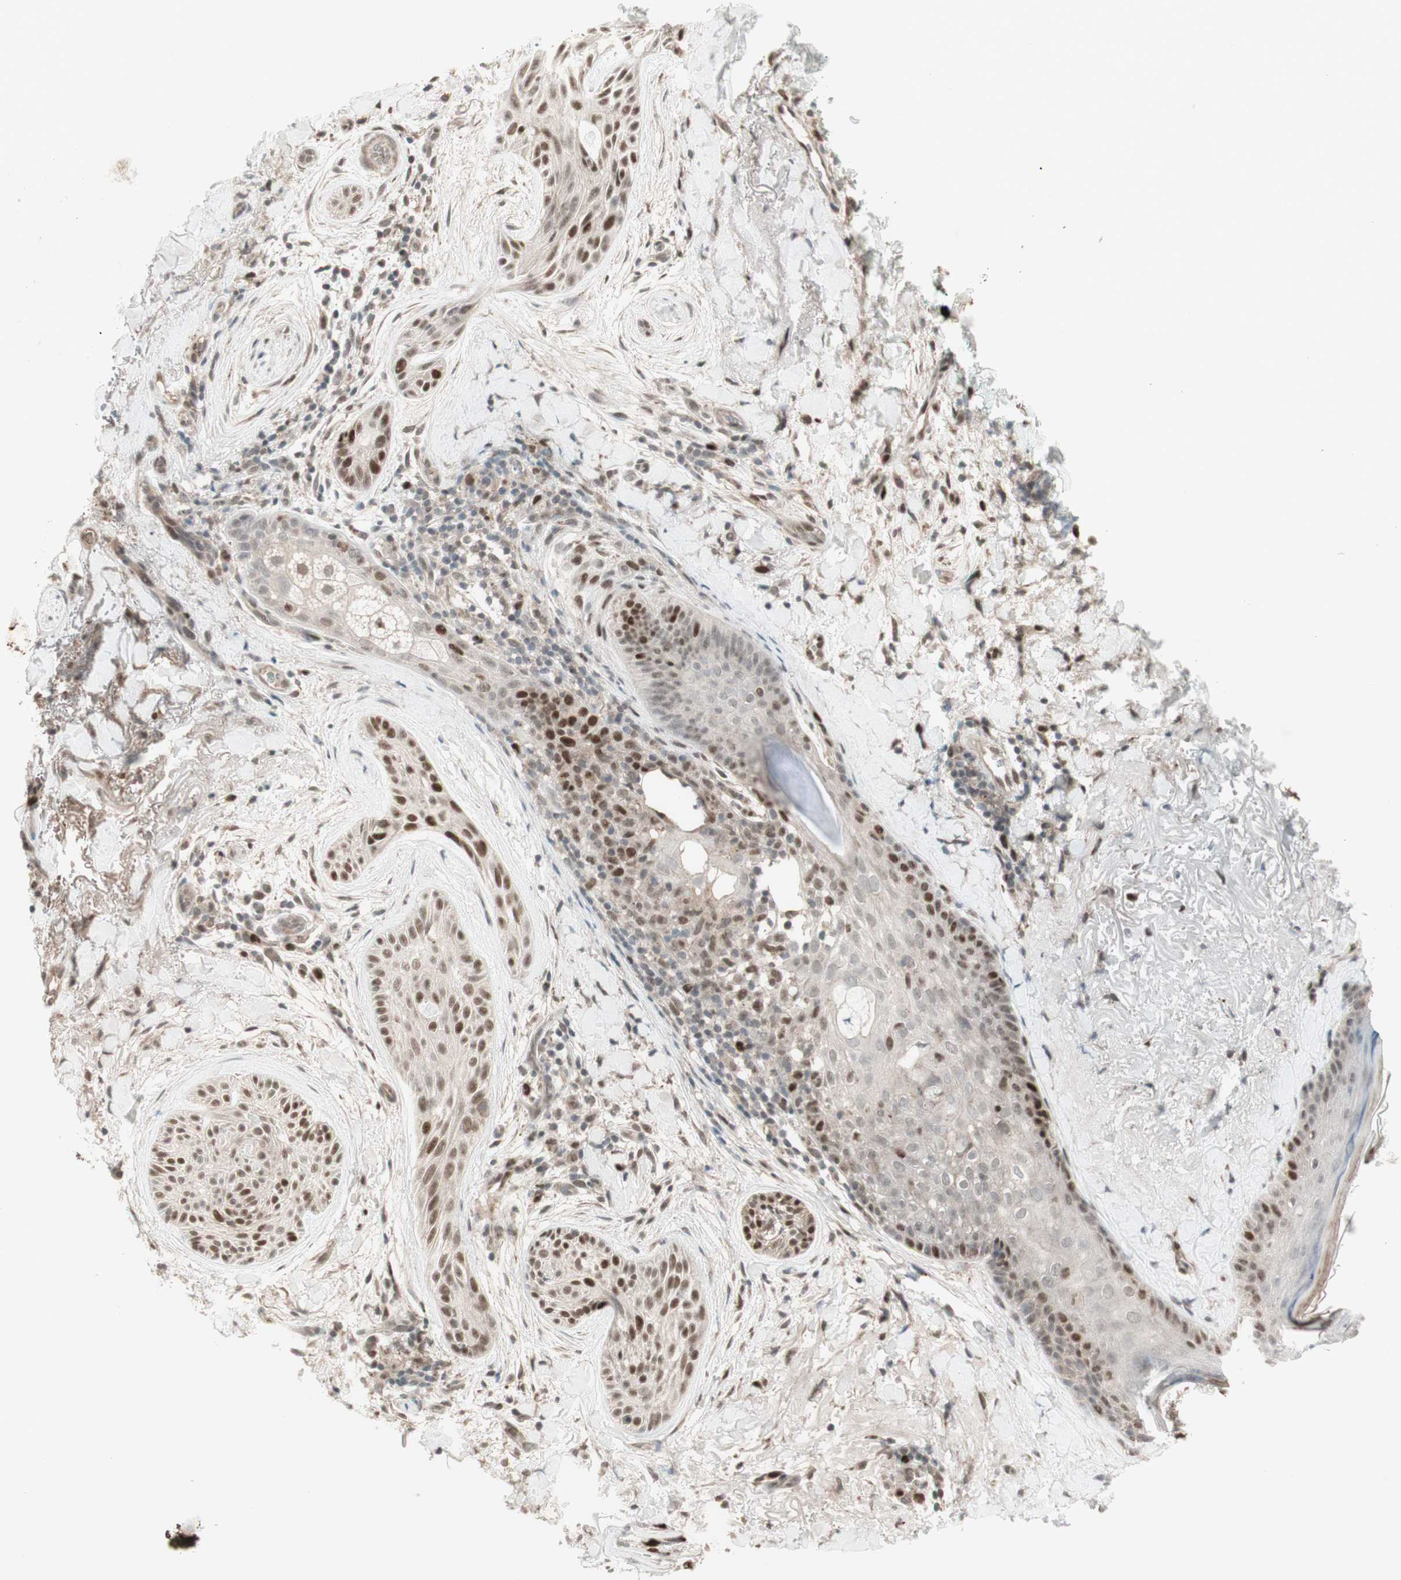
{"staining": {"intensity": "moderate", "quantity": ">75%", "location": "nuclear"}, "tissue": "skin cancer", "cell_type": "Tumor cells", "image_type": "cancer", "snomed": [{"axis": "morphology", "description": "Normal tissue, NOS"}, {"axis": "morphology", "description": "Basal cell carcinoma"}, {"axis": "topography", "description": "Skin"}], "caption": "Immunohistochemical staining of human skin cancer exhibits medium levels of moderate nuclear protein positivity in approximately >75% of tumor cells.", "gene": "MSH6", "patient": {"sex": "female", "age": 71}}